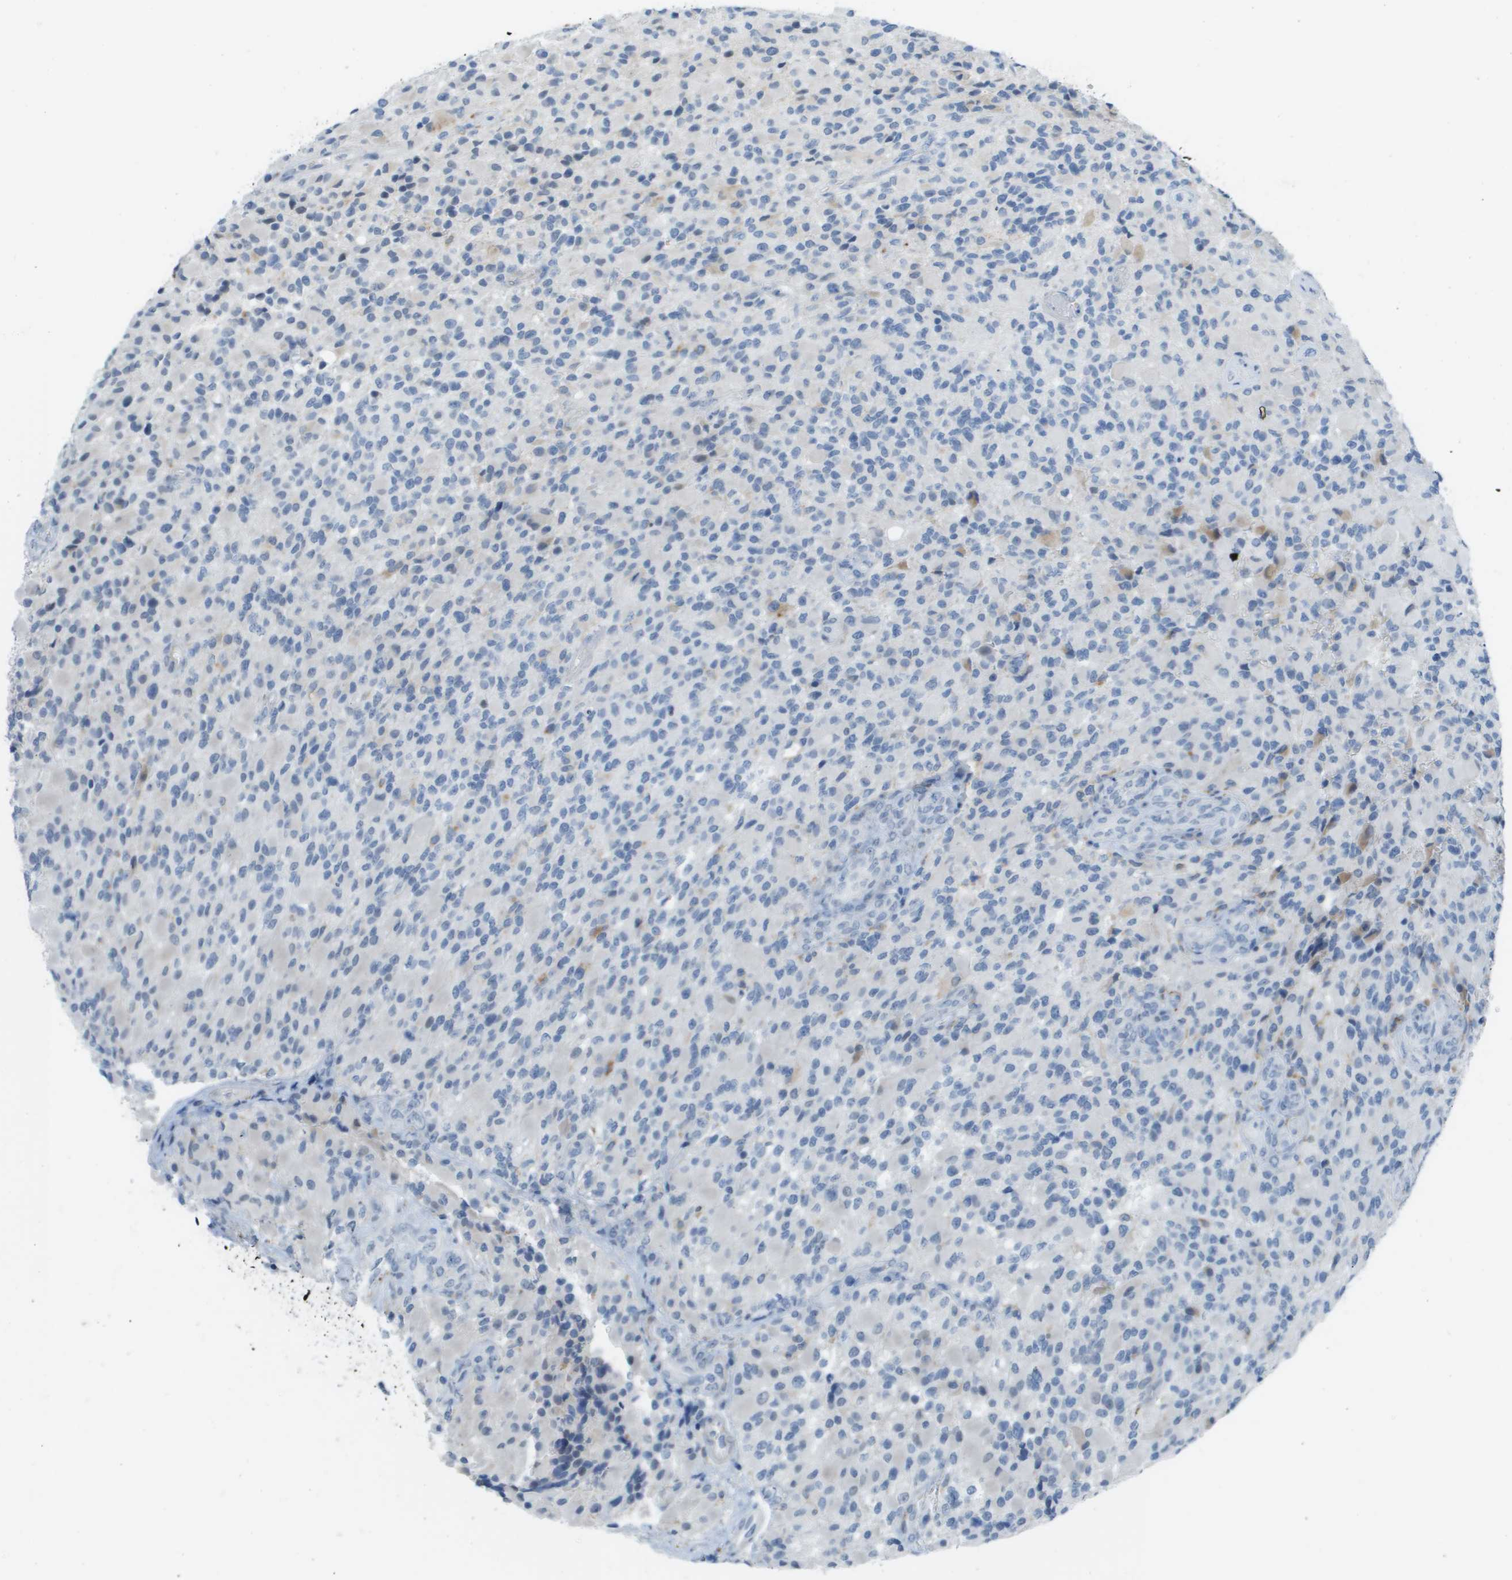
{"staining": {"intensity": "negative", "quantity": "none", "location": "none"}, "tissue": "glioma", "cell_type": "Tumor cells", "image_type": "cancer", "snomed": [{"axis": "morphology", "description": "Glioma, malignant, High grade"}, {"axis": "topography", "description": "Brain"}], "caption": "DAB immunohistochemical staining of glioma shows no significant staining in tumor cells.", "gene": "ZBTB43", "patient": {"sex": "male", "age": 71}}